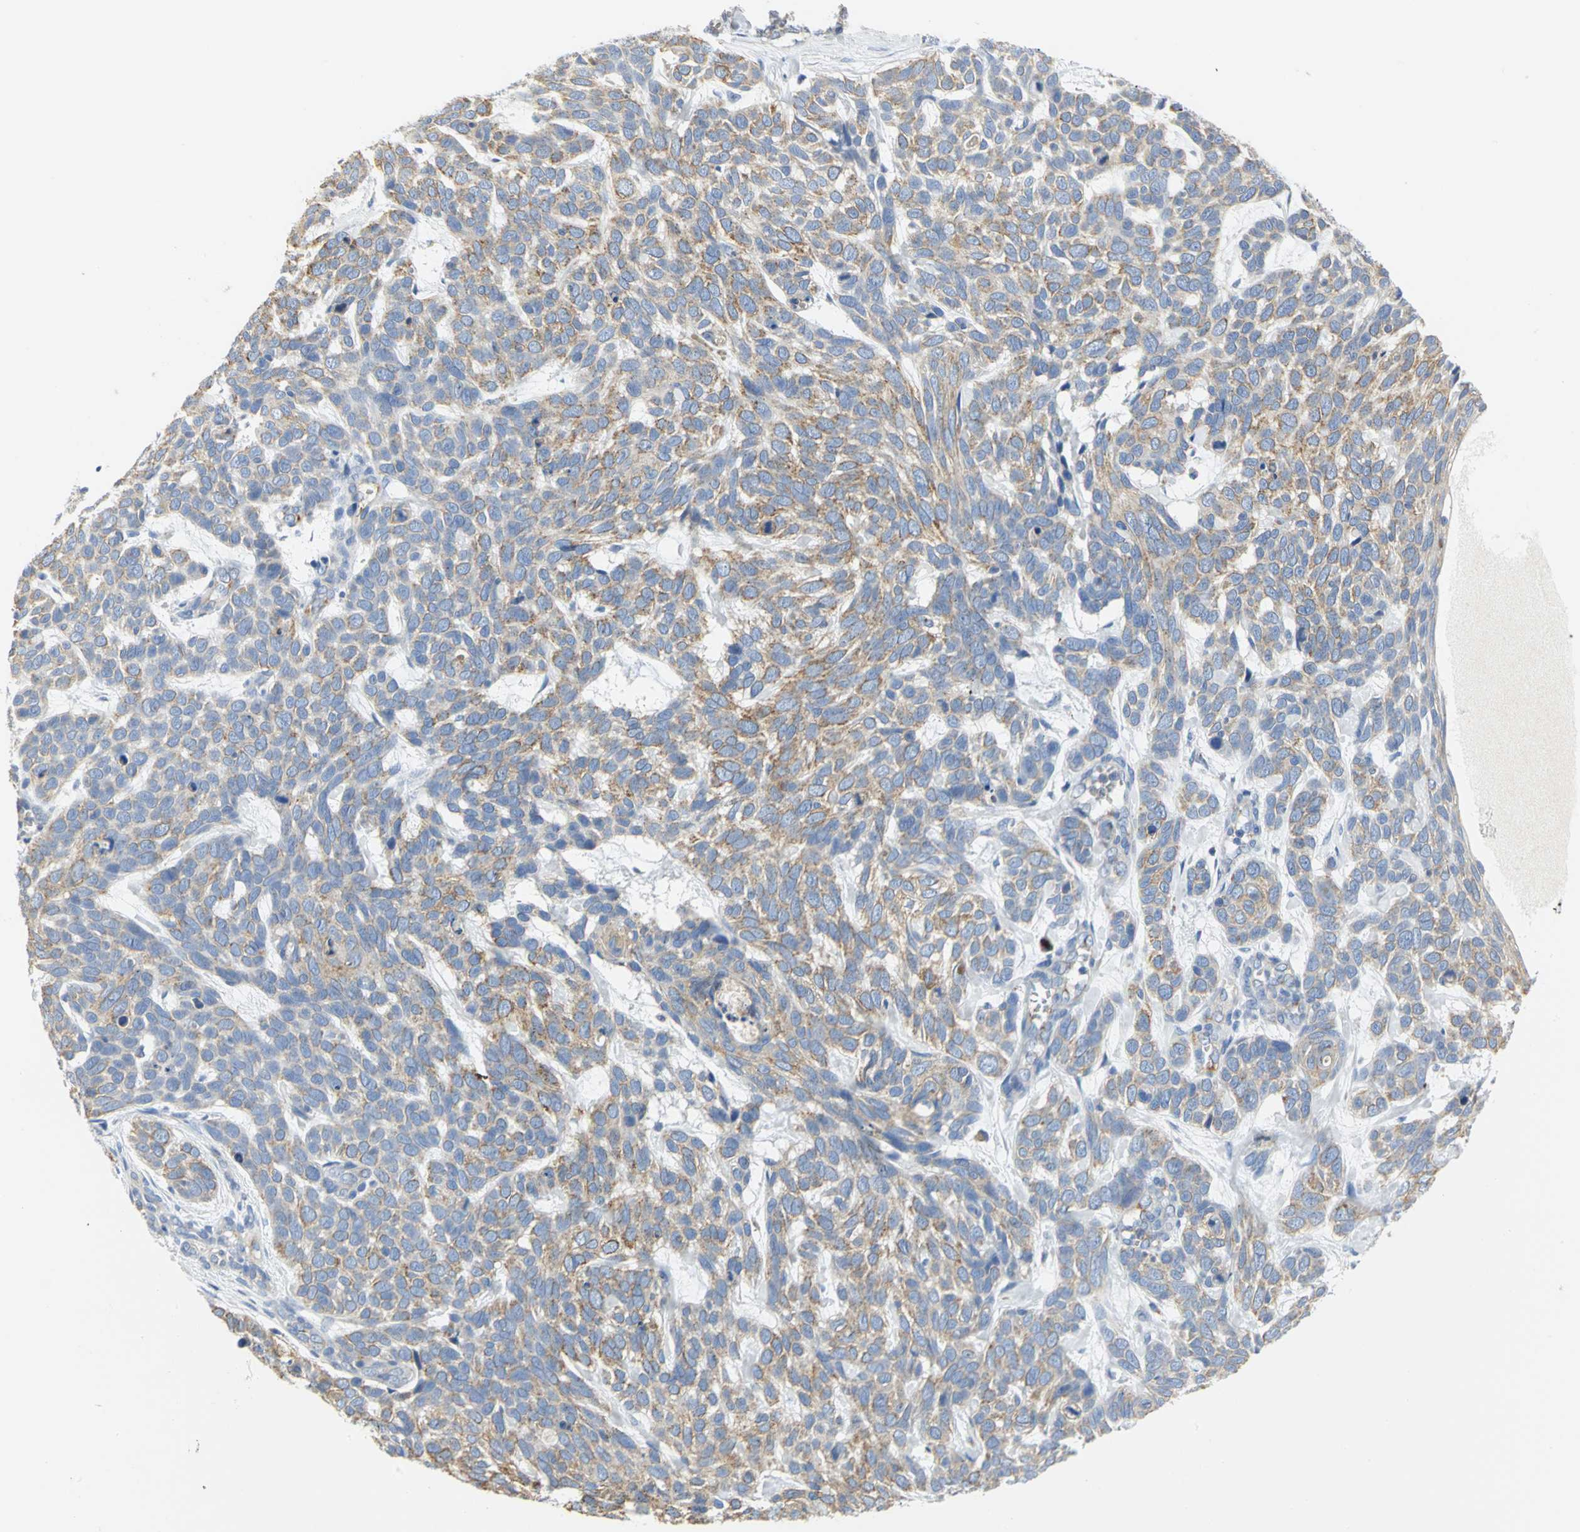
{"staining": {"intensity": "weak", "quantity": ">75%", "location": "cytoplasmic/membranous"}, "tissue": "skin cancer", "cell_type": "Tumor cells", "image_type": "cancer", "snomed": [{"axis": "morphology", "description": "Basal cell carcinoma"}, {"axis": "topography", "description": "Skin"}], "caption": "Weak cytoplasmic/membranous protein expression is present in about >75% of tumor cells in skin cancer (basal cell carcinoma).", "gene": "GNRH2", "patient": {"sex": "male", "age": 87}}